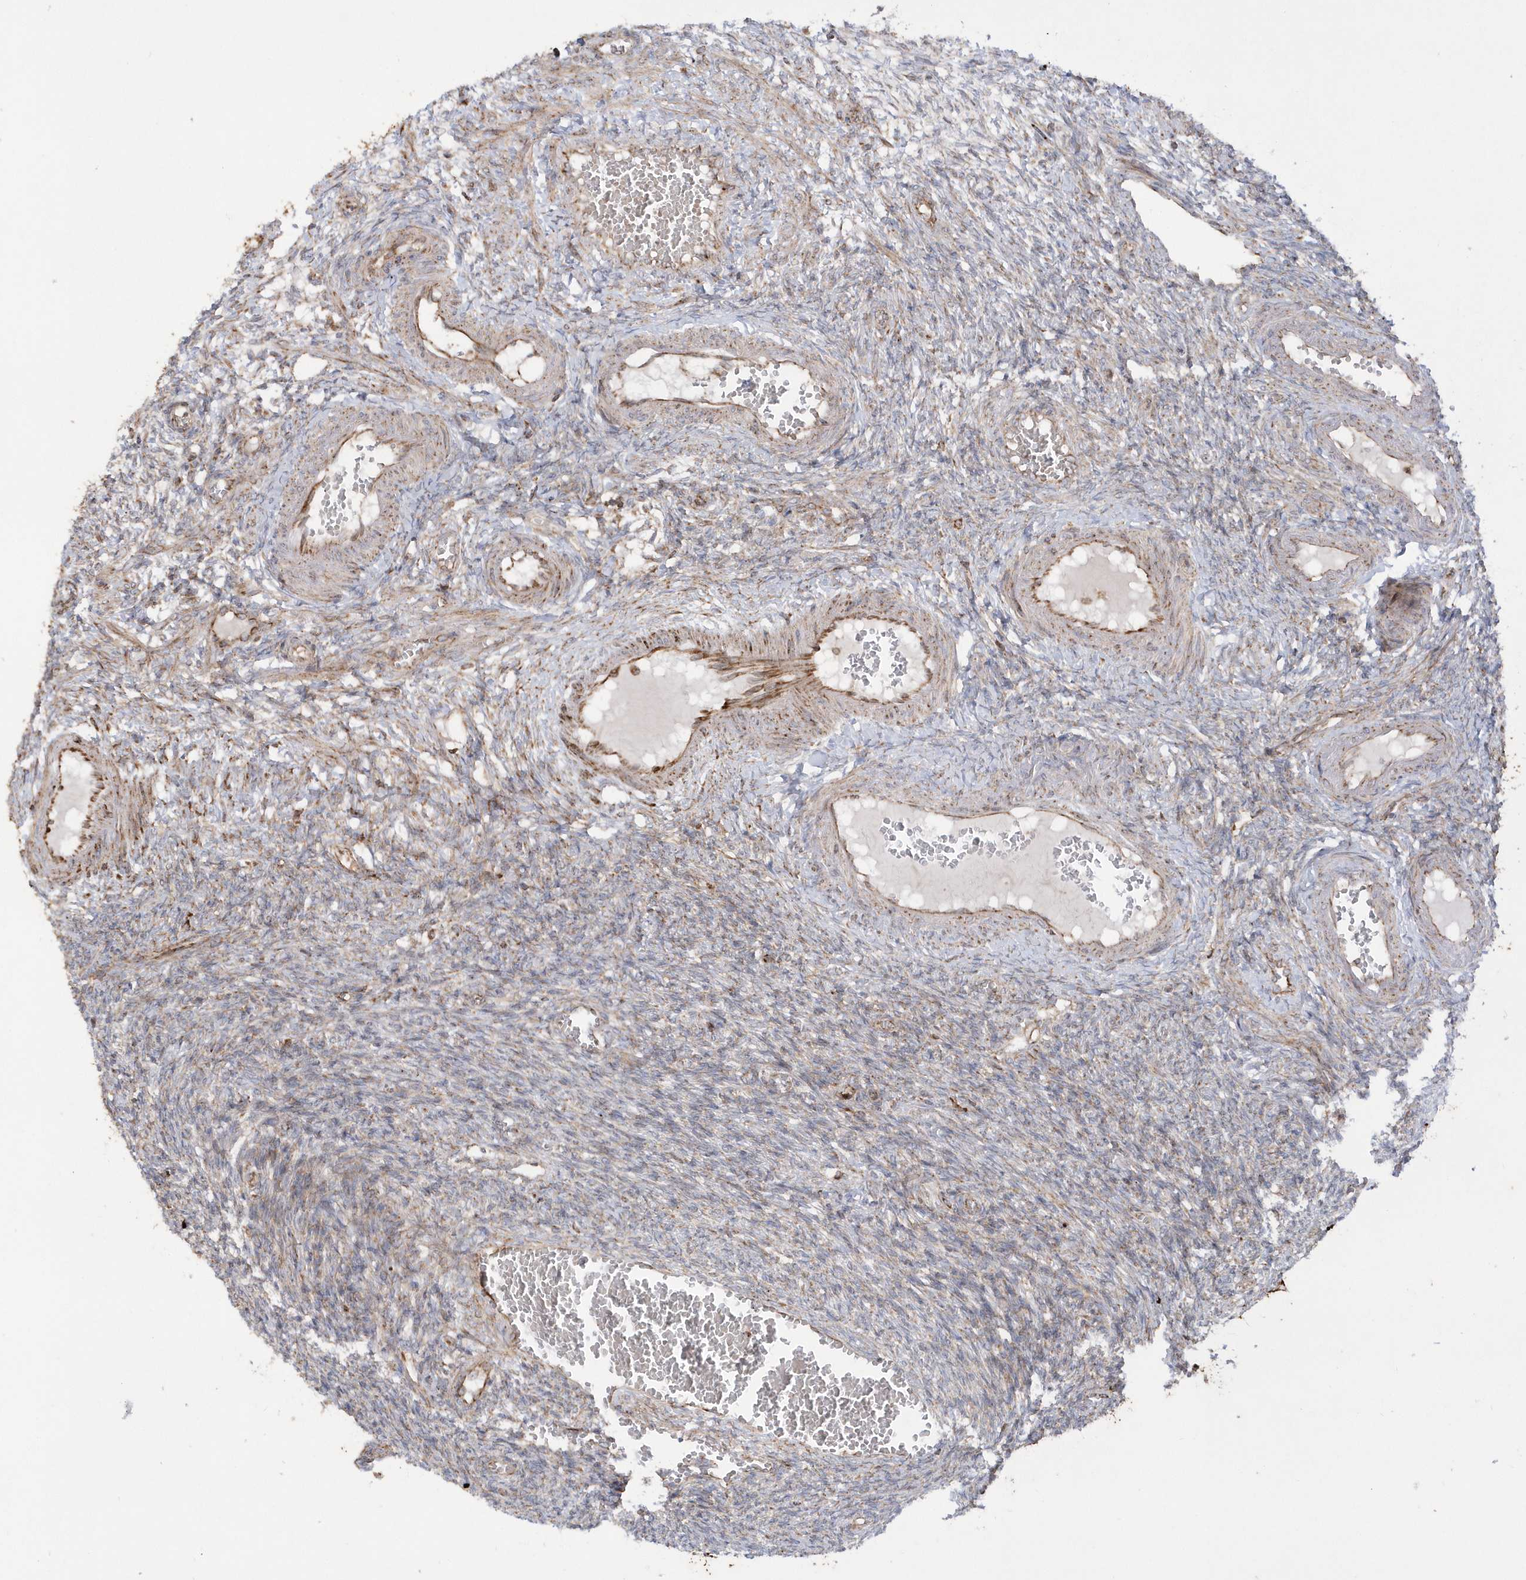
{"staining": {"intensity": "strong", "quantity": ">75%", "location": "cytoplasmic/membranous"}, "tissue": "ovary", "cell_type": "Follicle cells", "image_type": "normal", "snomed": [{"axis": "morphology", "description": "Normal tissue, NOS"}, {"axis": "topography", "description": "Ovary"}], "caption": "High-power microscopy captured an immunohistochemistry (IHC) micrograph of normal ovary, revealing strong cytoplasmic/membranous expression in approximately >75% of follicle cells.", "gene": "SH3BP2", "patient": {"sex": "female", "age": 27}}